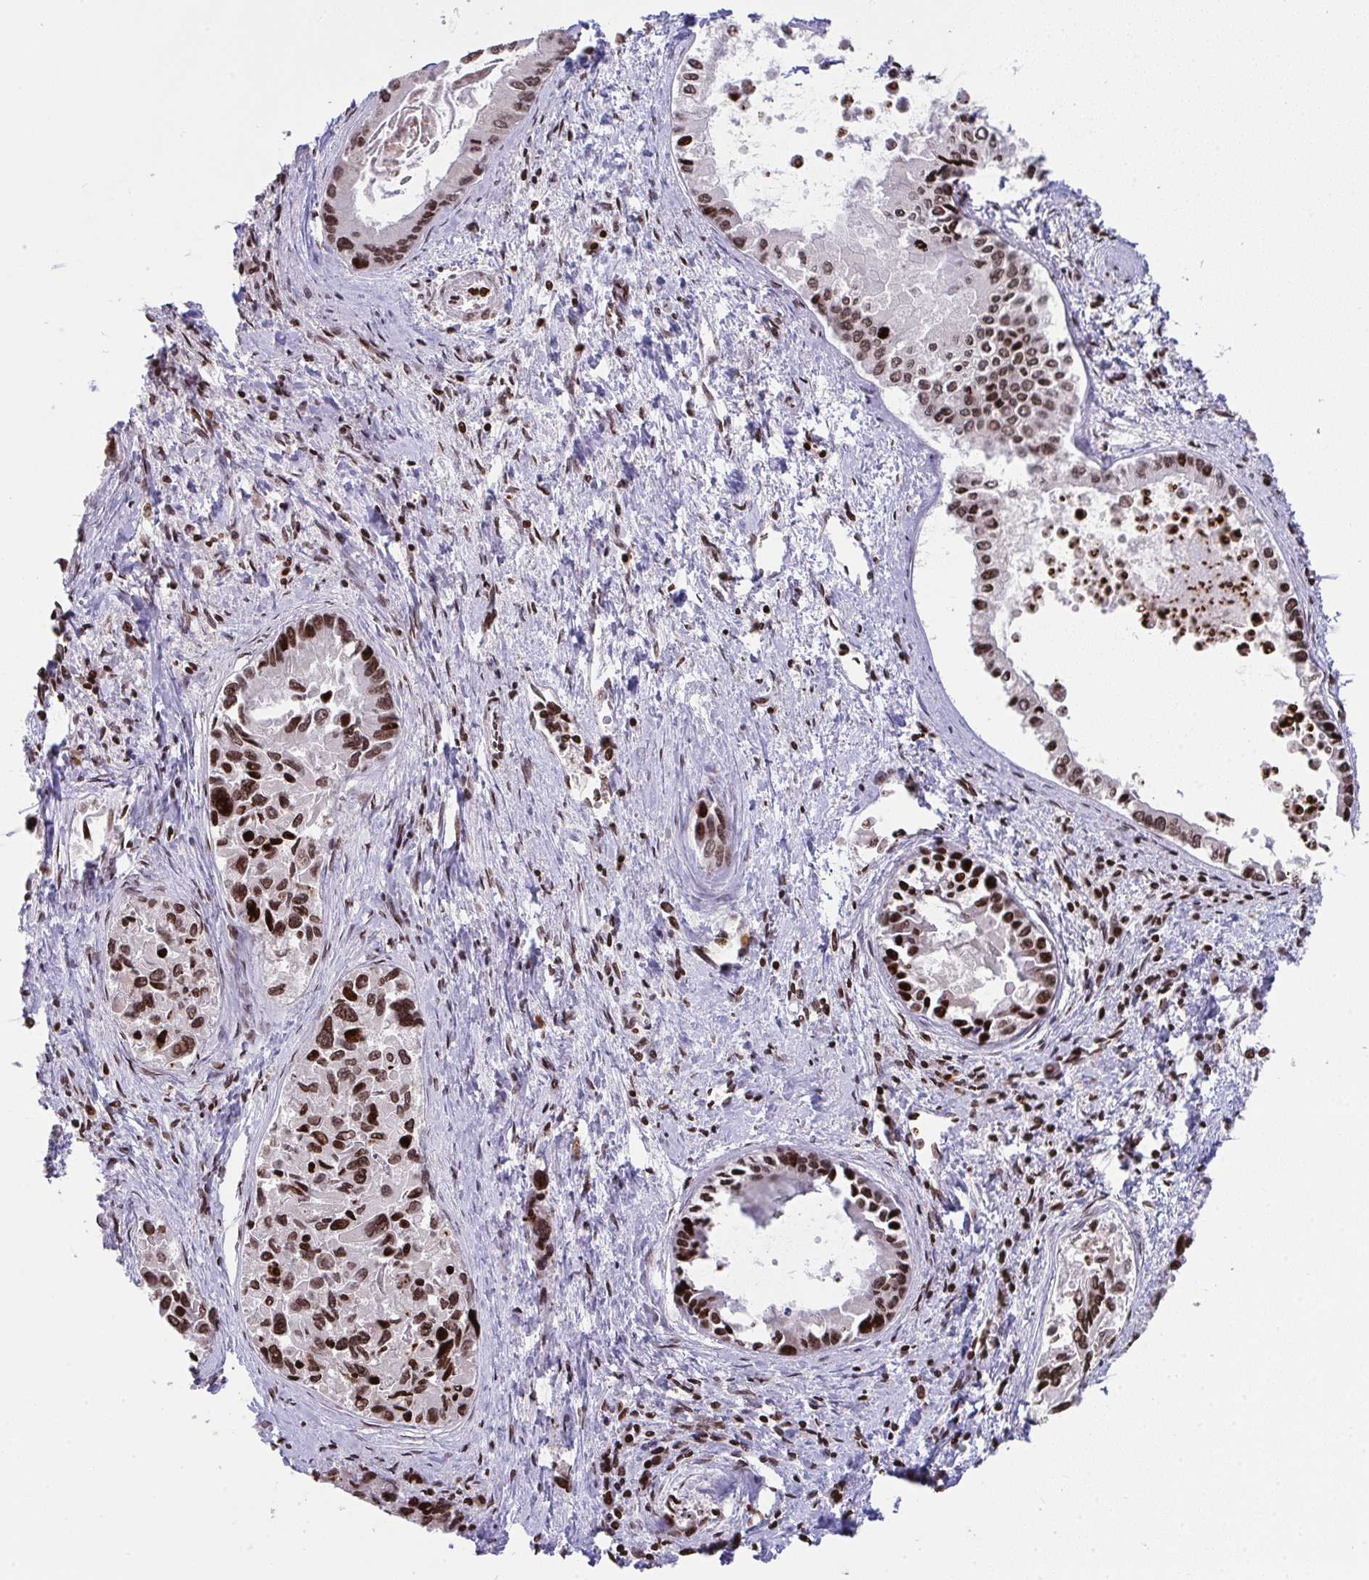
{"staining": {"intensity": "strong", "quantity": ">75%", "location": "nuclear"}, "tissue": "liver cancer", "cell_type": "Tumor cells", "image_type": "cancer", "snomed": [{"axis": "morphology", "description": "Cholangiocarcinoma"}, {"axis": "topography", "description": "Liver"}], "caption": "Strong nuclear protein staining is appreciated in approximately >75% of tumor cells in liver cancer (cholangiocarcinoma).", "gene": "NIP7", "patient": {"sex": "male", "age": 66}}